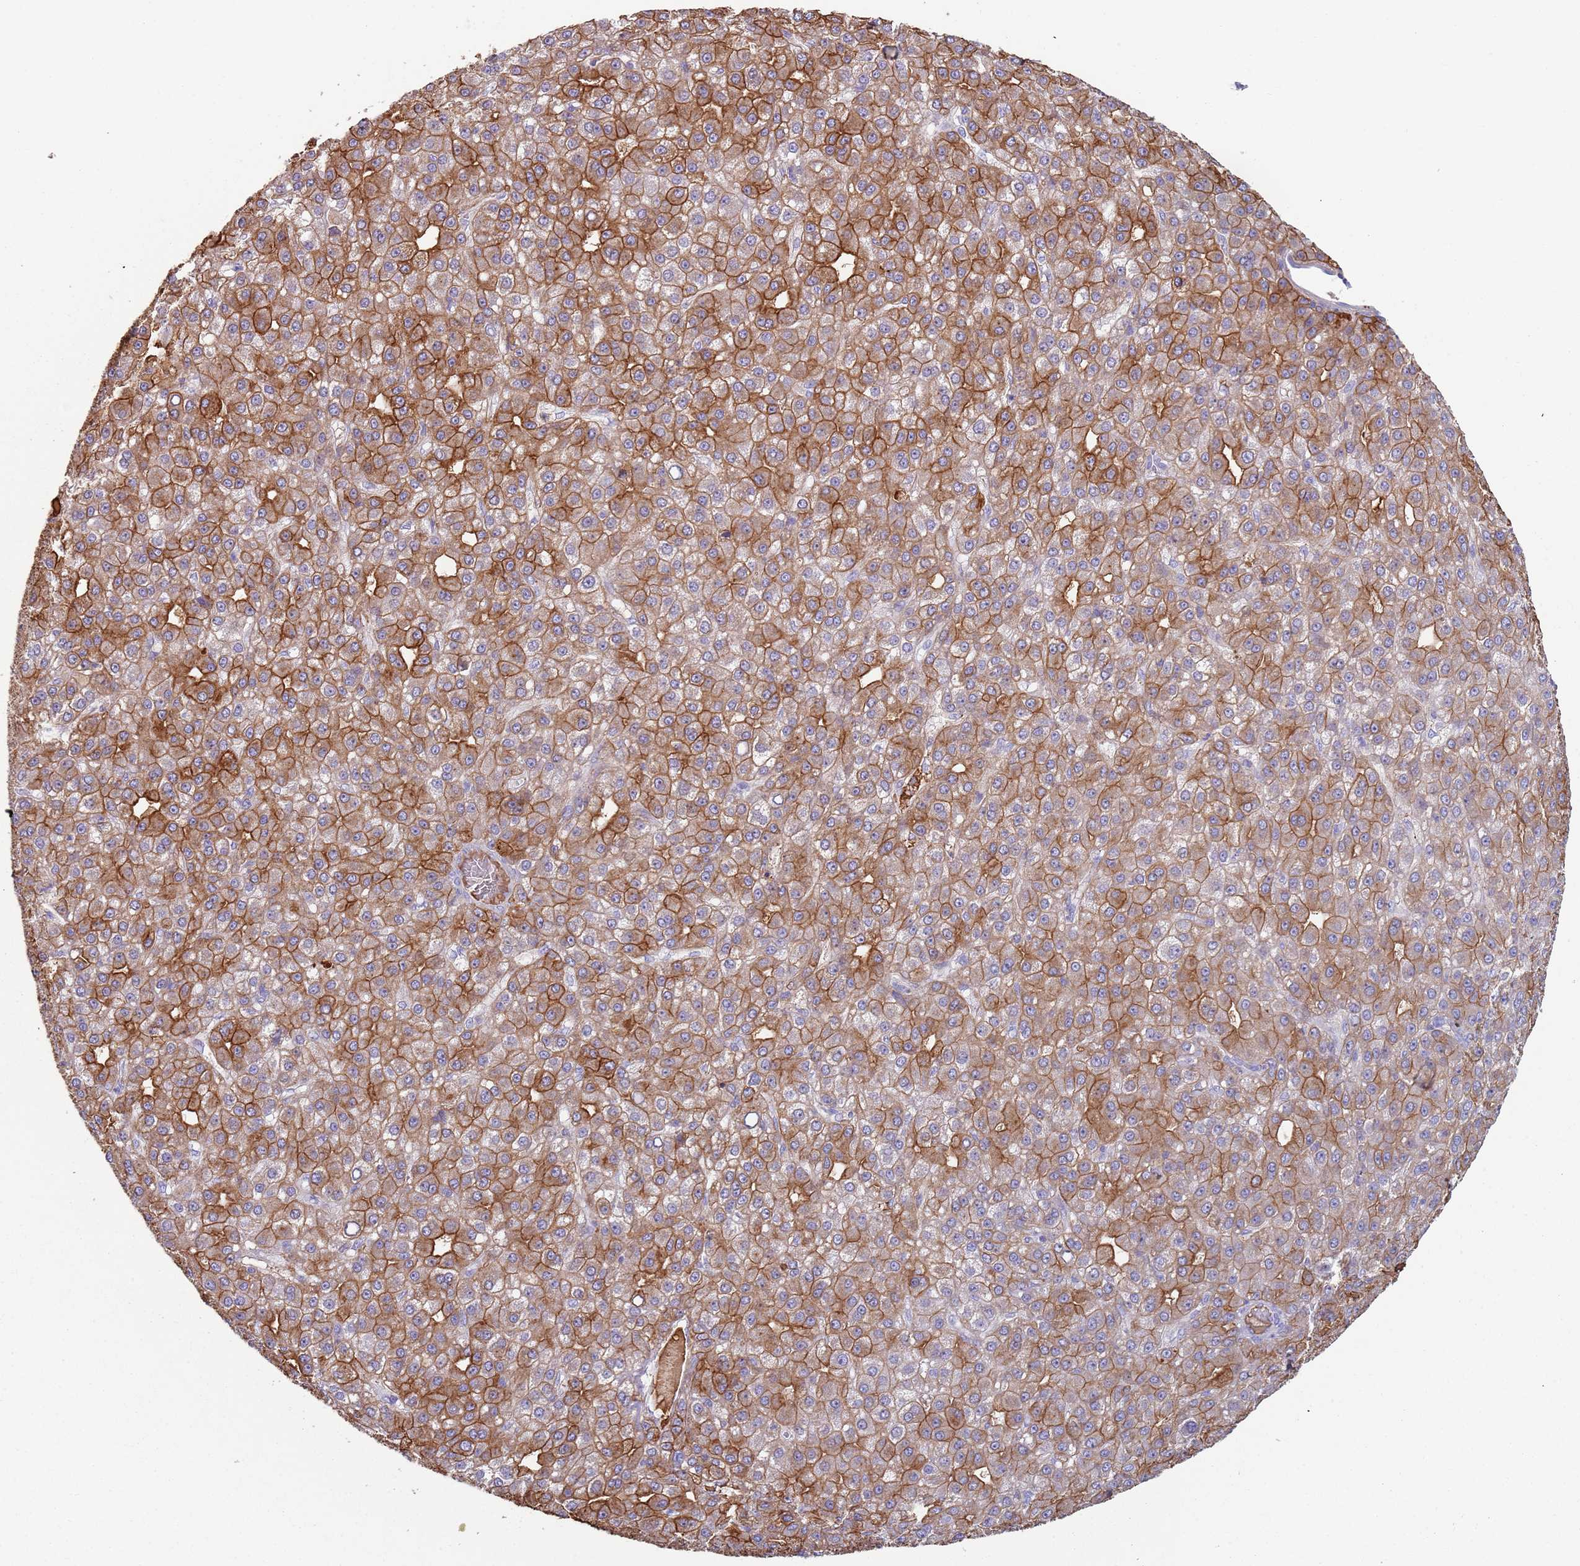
{"staining": {"intensity": "moderate", "quantity": ">75%", "location": "cytoplasmic/membranous"}, "tissue": "liver cancer", "cell_type": "Tumor cells", "image_type": "cancer", "snomed": [{"axis": "morphology", "description": "Carcinoma, Hepatocellular, NOS"}, {"axis": "topography", "description": "Liver"}], "caption": "Hepatocellular carcinoma (liver) was stained to show a protein in brown. There is medium levels of moderate cytoplasmic/membranous positivity in about >75% of tumor cells. Using DAB (3,3'-diaminobenzidine) (brown) and hematoxylin (blue) stains, captured at high magnification using brightfield microscopy.", "gene": "CYSLTR2", "patient": {"sex": "male", "age": 67}}